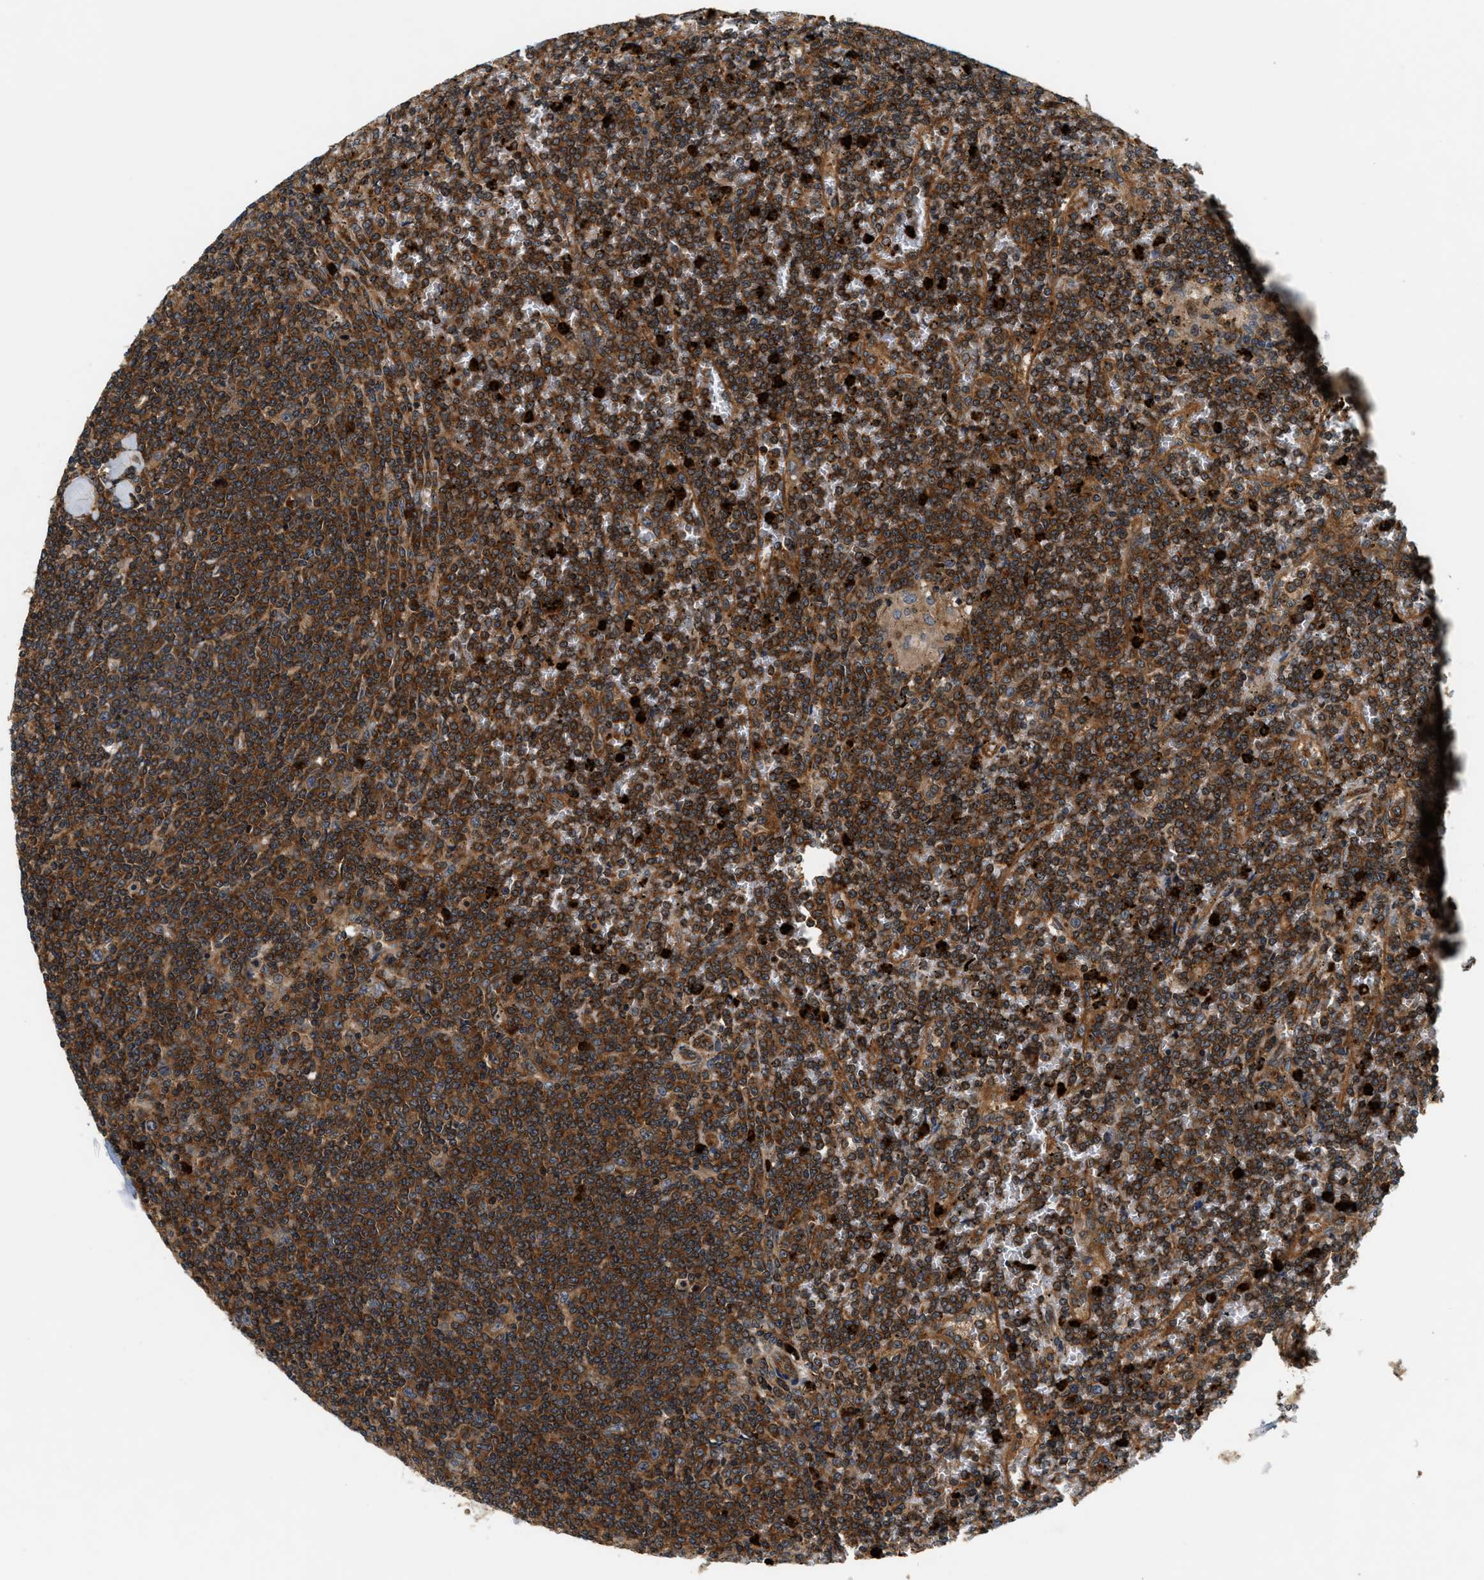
{"staining": {"intensity": "strong", "quantity": ">75%", "location": "cytoplasmic/membranous"}, "tissue": "lymphoma", "cell_type": "Tumor cells", "image_type": "cancer", "snomed": [{"axis": "morphology", "description": "Malignant lymphoma, non-Hodgkin's type, Low grade"}, {"axis": "topography", "description": "Spleen"}], "caption": "Strong cytoplasmic/membranous protein positivity is identified in approximately >75% of tumor cells in malignant lymphoma, non-Hodgkin's type (low-grade).", "gene": "SAMD9", "patient": {"sex": "female", "age": 19}}